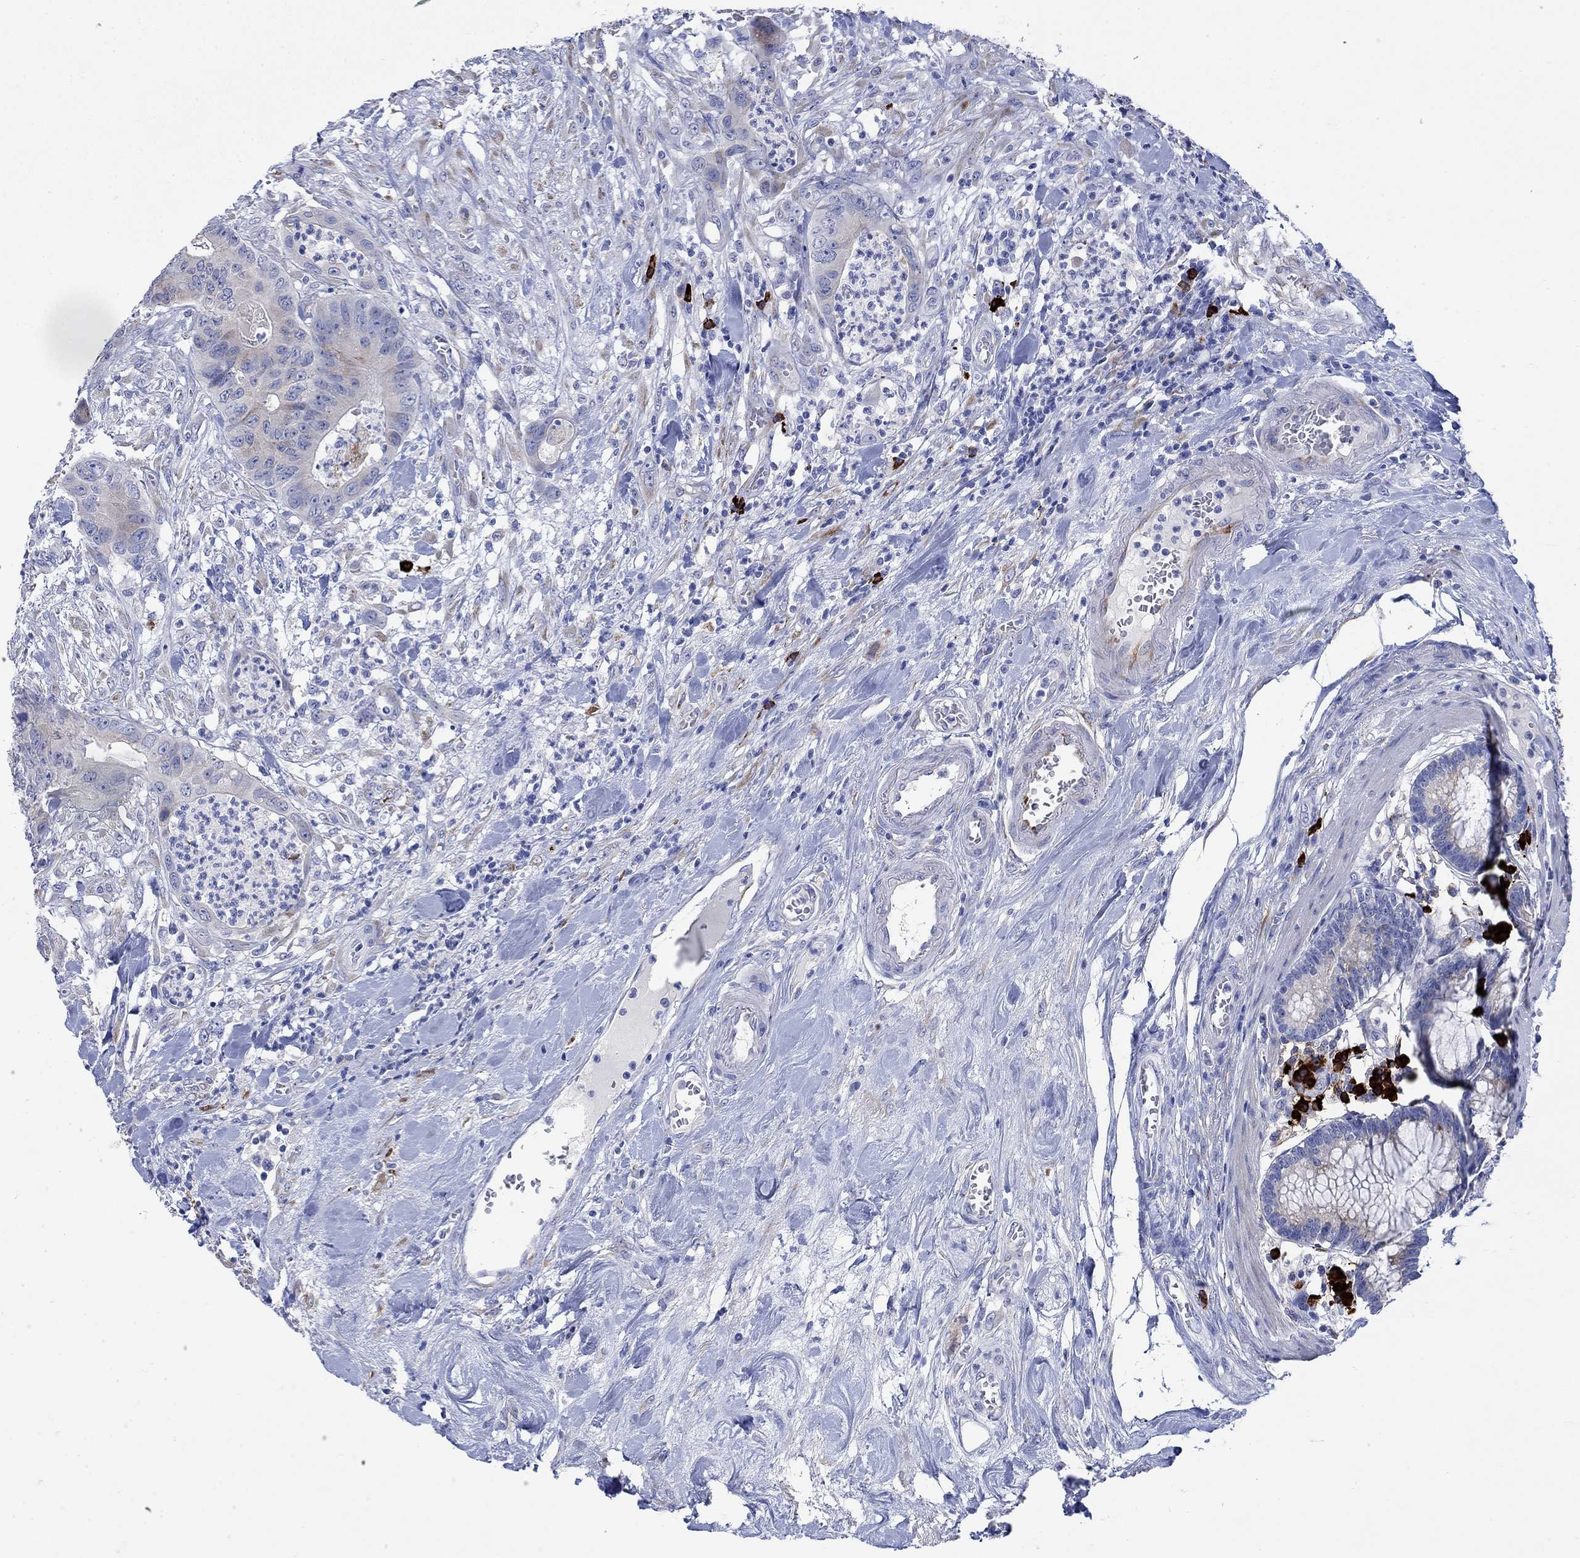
{"staining": {"intensity": "weak", "quantity": "<25%", "location": "cytoplasmic/membranous"}, "tissue": "colorectal cancer", "cell_type": "Tumor cells", "image_type": "cancer", "snomed": [{"axis": "morphology", "description": "Adenocarcinoma, NOS"}, {"axis": "topography", "description": "Colon"}], "caption": "Protein analysis of adenocarcinoma (colorectal) demonstrates no significant expression in tumor cells.", "gene": "P2RY6", "patient": {"sex": "male", "age": 84}}